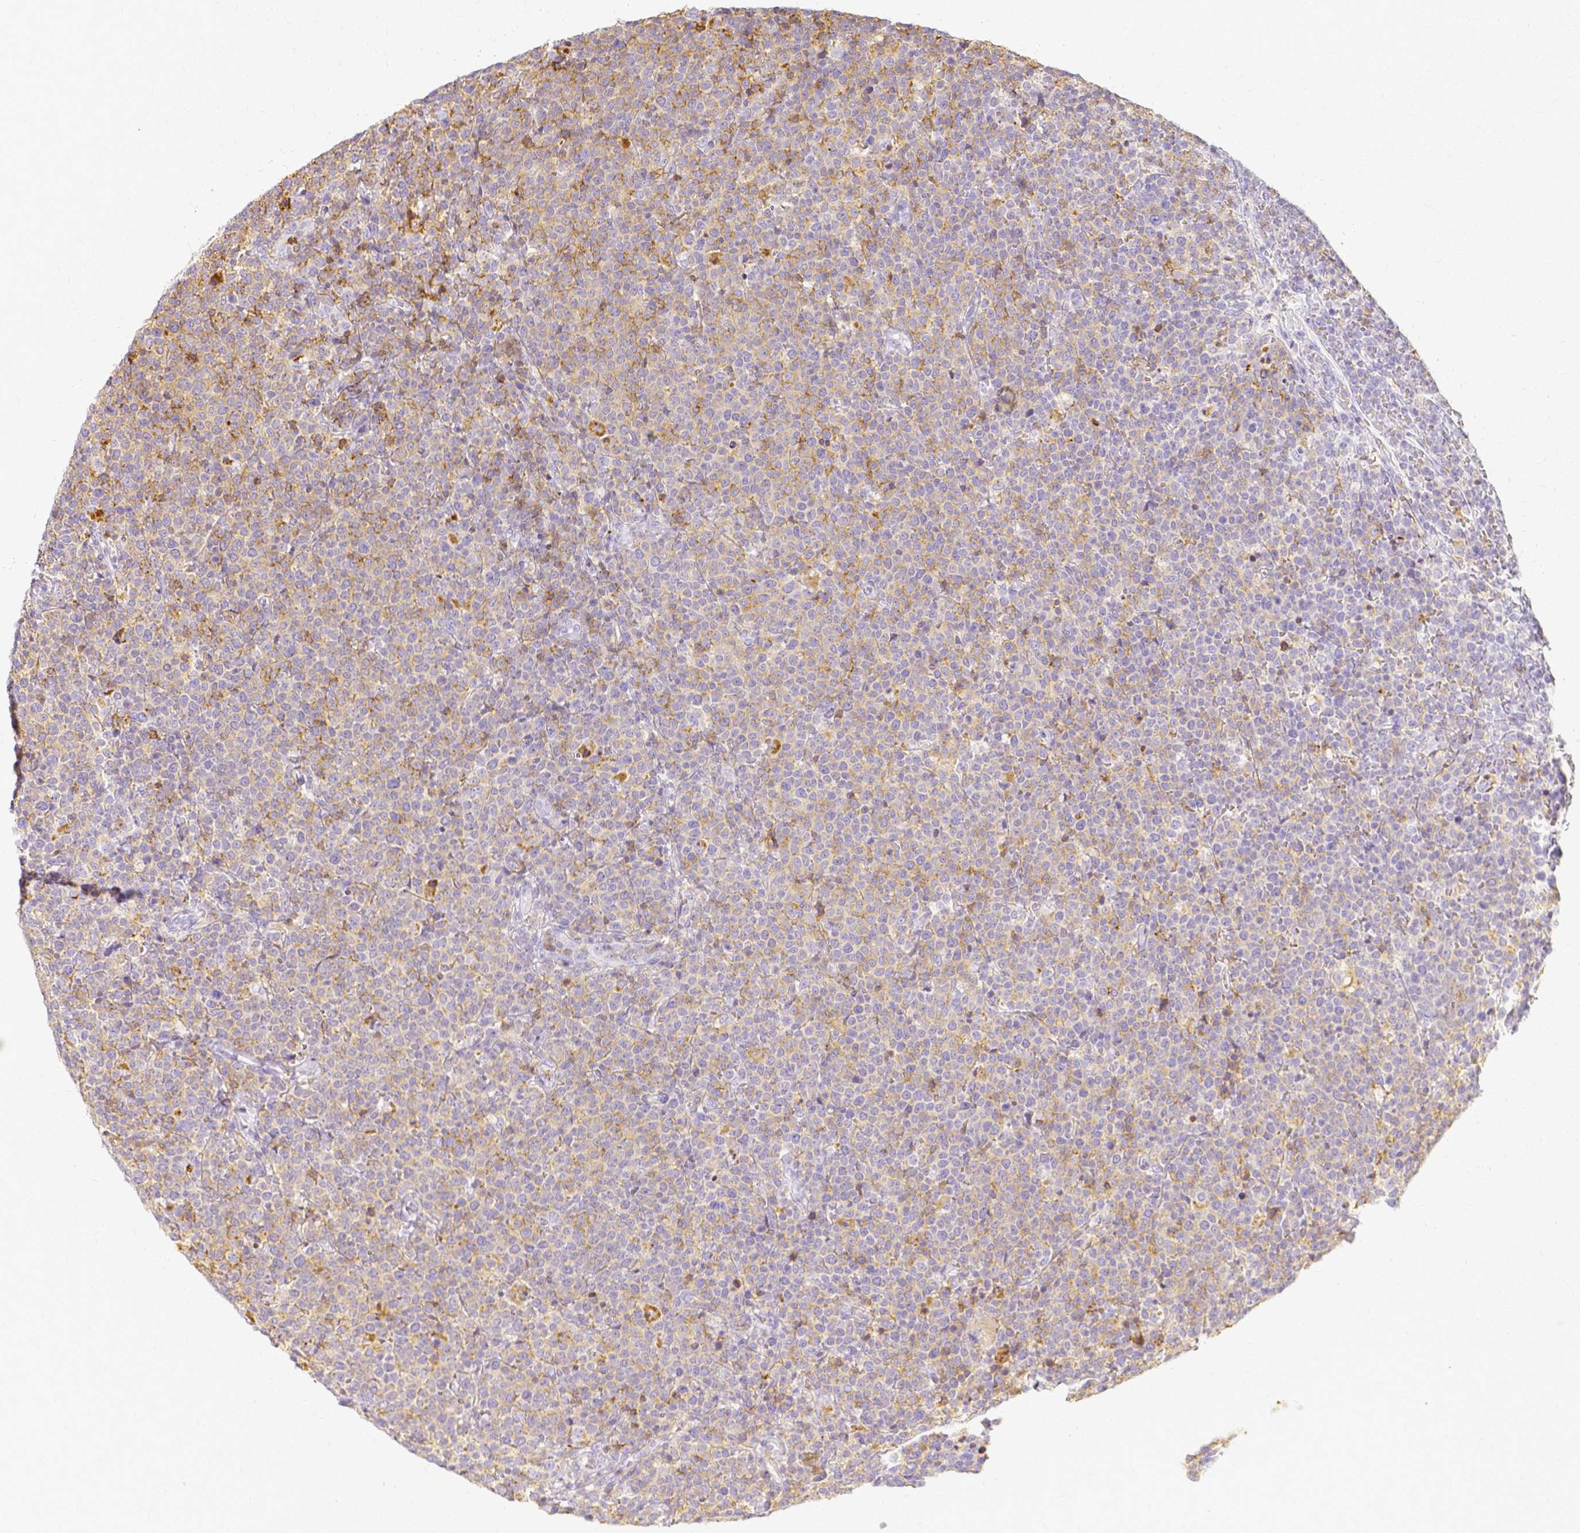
{"staining": {"intensity": "weak", "quantity": "<25%", "location": "cytoplasmic/membranous"}, "tissue": "lymphoma", "cell_type": "Tumor cells", "image_type": "cancer", "snomed": [{"axis": "morphology", "description": "Malignant lymphoma, non-Hodgkin's type, High grade"}, {"axis": "topography", "description": "Lymph node"}], "caption": "The image exhibits no significant positivity in tumor cells of lymphoma. (DAB (3,3'-diaminobenzidine) immunohistochemistry (IHC) with hematoxylin counter stain).", "gene": "HSPA12A", "patient": {"sex": "male", "age": 61}}